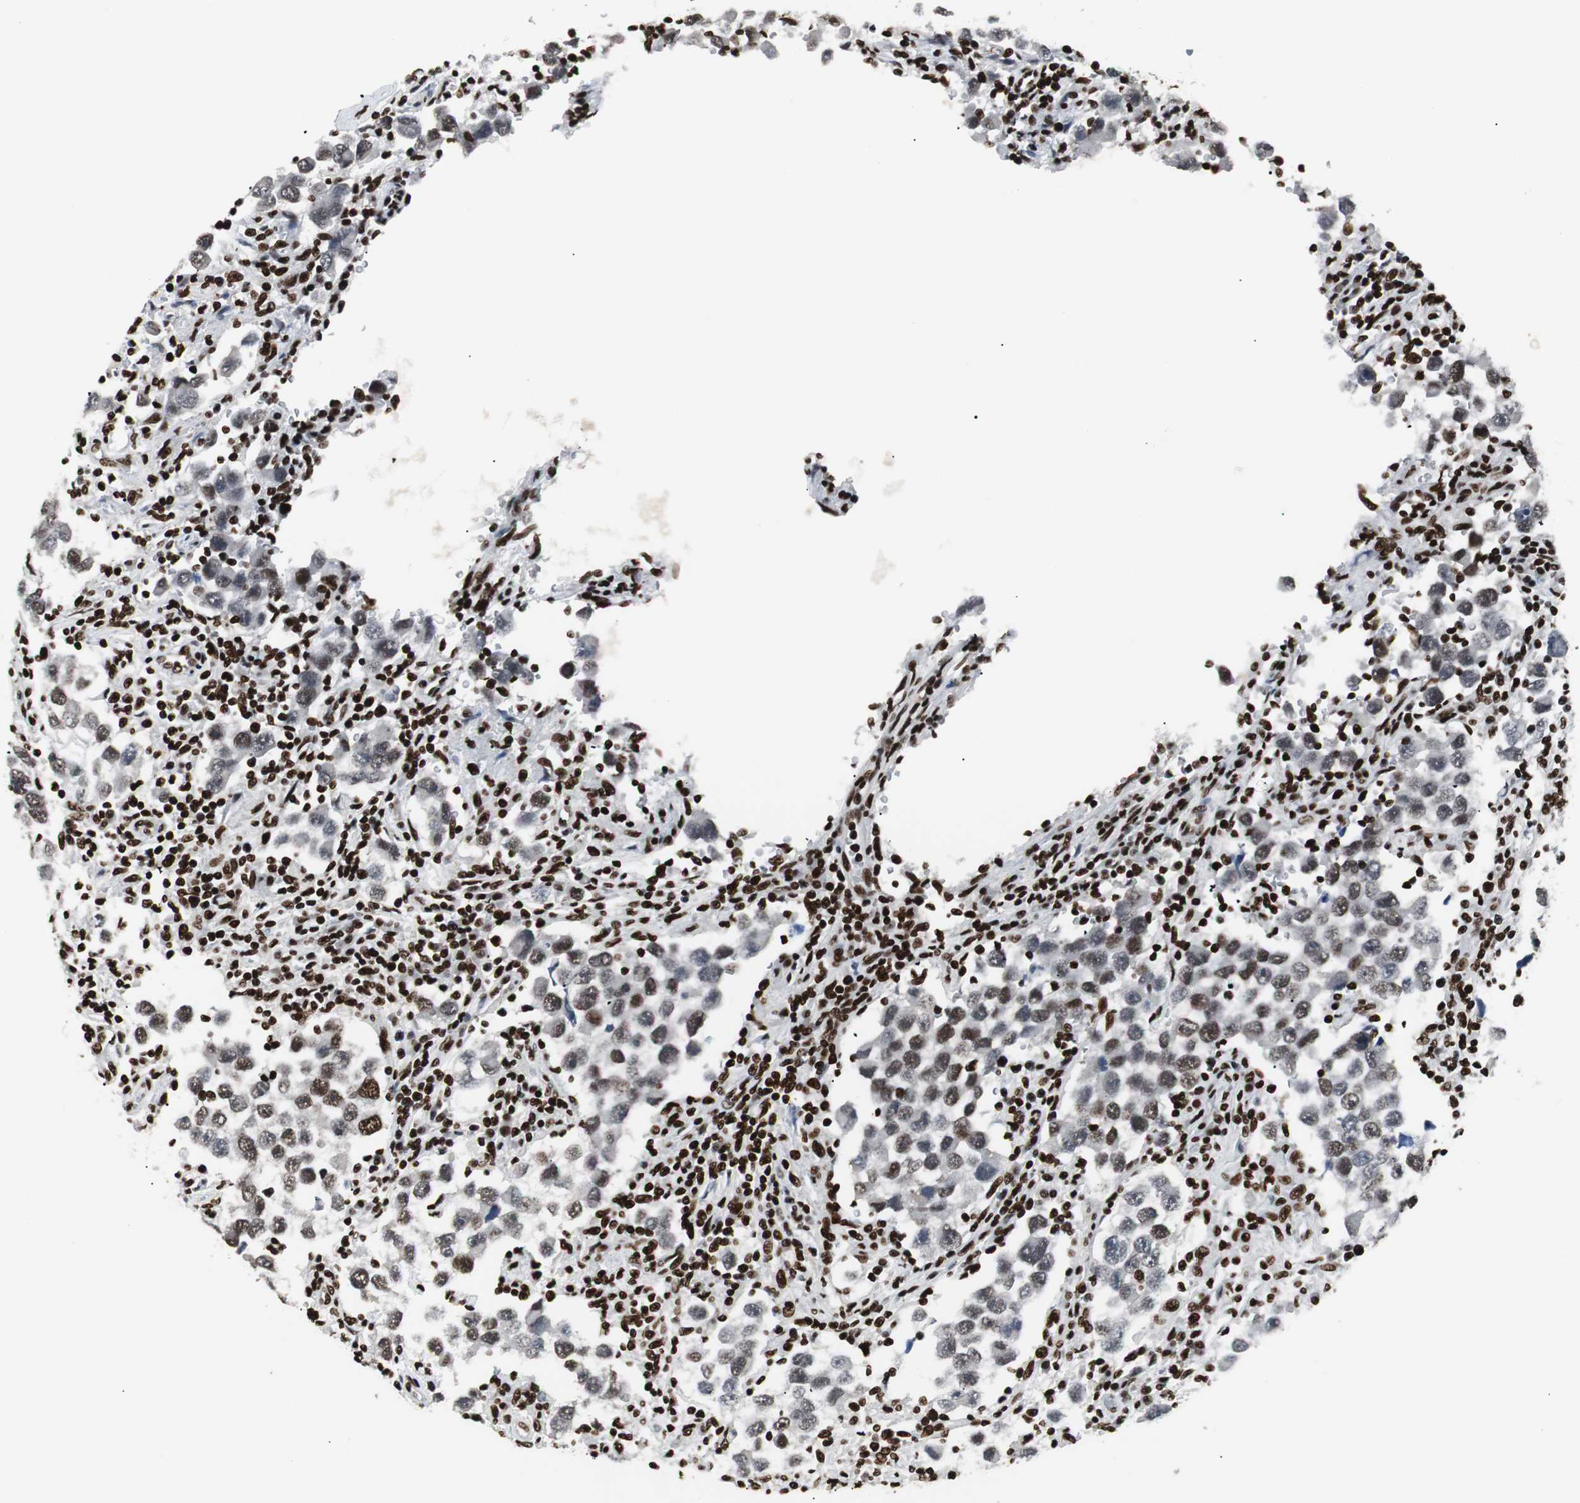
{"staining": {"intensity": "moderate", "quantity": ">75%", "location": "nuclear"}, "tissue": "testis cancer", "cell_type": "Tumor cells", "image_type": "cancer", "snomed": [{"axis": "morphology", "description": "Carcinoma, Embryonal, NOS"}, {"axis": "topography", "description": "Testis"}], "caption": "DAB (3,3'-diaminobenzidine) immunohistochemical staining of human testis cancer displays moderate nuclear protein positivity in approximately >75% of tumor cells.", "gene": "MTA2", "patient": {"sex": "male", "age": 21}}